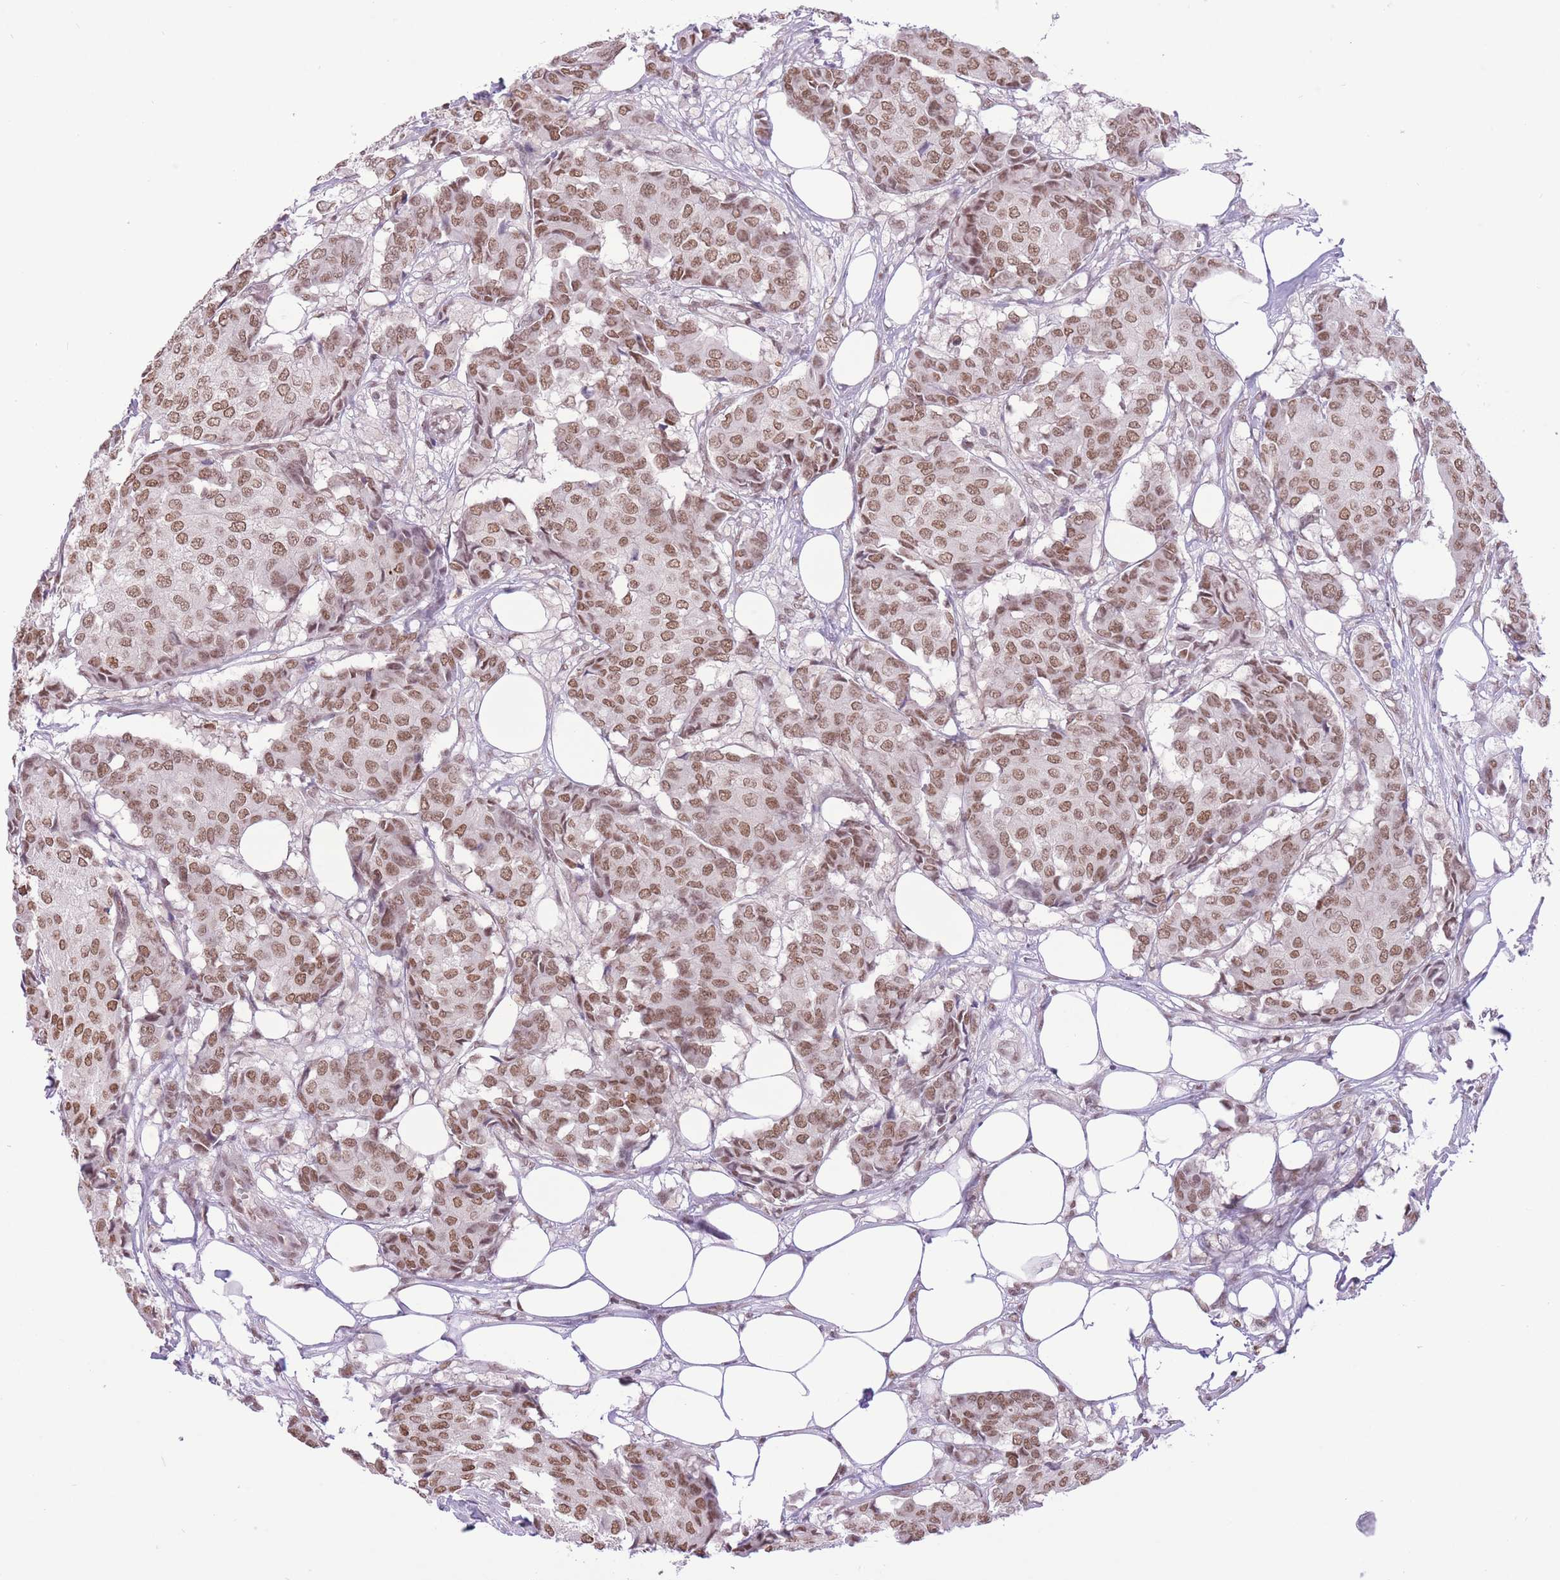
{"staining": {"intensity": "moderate", "quantity": ">75%", "location": "nuclear"}, "tissue": "breast cancer", "cell_type": "Tumor cells", "image_type": "cancer", "snomed": [{"axis": "morphology", "description": "Duct carcinoma"}, {"axis": "topography", "description": "Breast"}], "caption": "Breast cancer (invasive ductal carcinoma) was stained to show a protein in brown. There is medium levels of moderate nuclear staining in approximately >75% of tumor cells. (DAB IHC with brightfield microscopy, high magnification).", "gene": "ZBED5", "patient": {"sex": "female", "age": 75}}